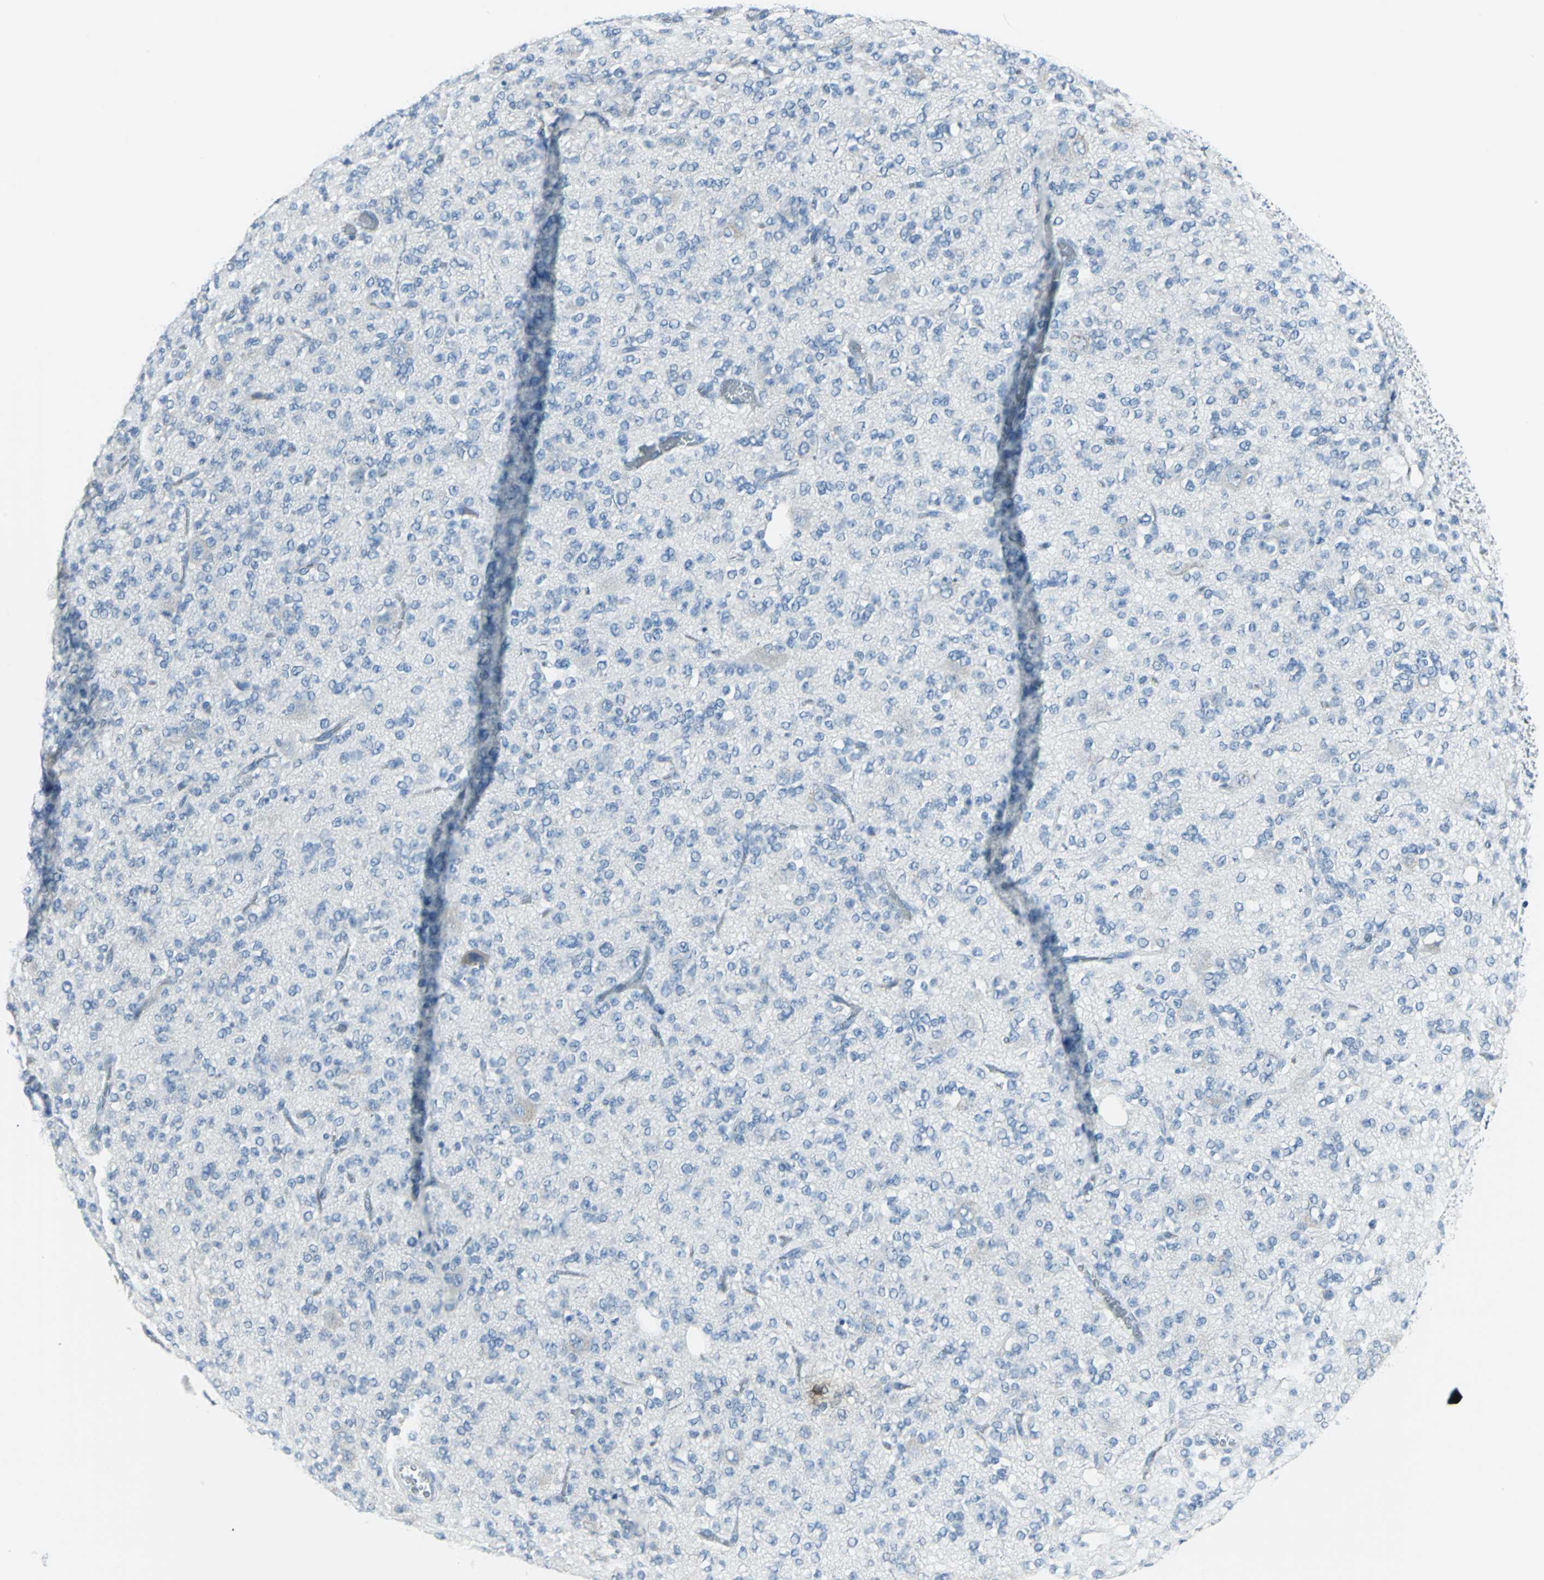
{"staining": {"intensity": "negative", "quantity": "none", "location": "none"}, "tissue": "glioma", "cell_type": "Tumor cells", "image_type": "cancer", "snomed": [{"axis": "morphology", "description": "Glioma, malignant, Low grade"}, {"axis": "topography", "description": "Brain"}], "caption": "Immunohistochemistry (IHC) of human glioma reveals no staining in tumor cells.", "gene": "DNAI2", "patient": {"sex": "male", "age": 38}}